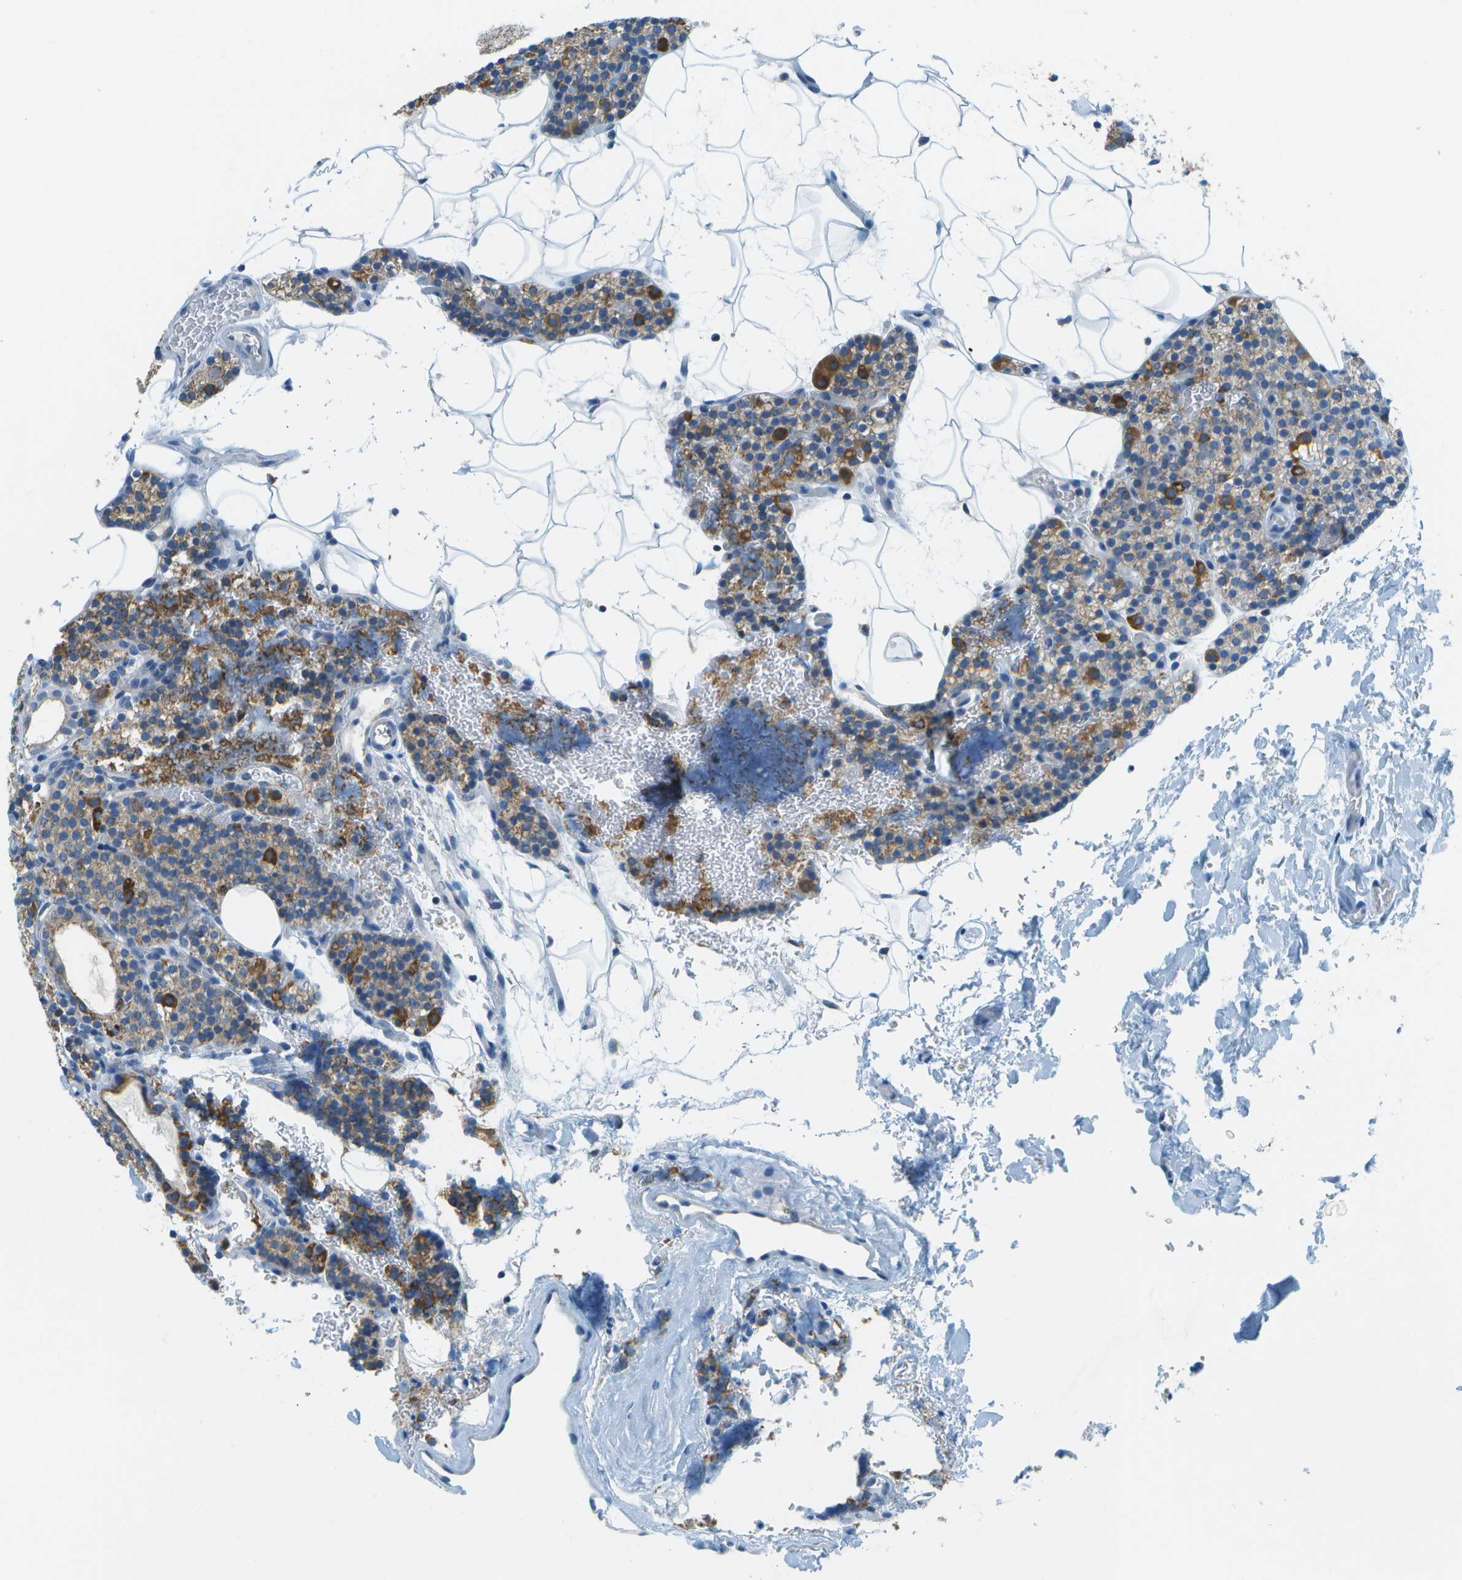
{"staining": {"intensity": "moderate", "quantity": "25%-75%", "location": "cytoplasmic/membranous"}, "tissue": "parathyroid gland", "cell_type": "Glandular cells", "image_type": "normal", "snomed": [{"axis": "morphology", "description": "Normal tissue, NOS"}, {"axis": "morphology", "description": "Inflammation chronic"}, {"axis": "morphology", "description": "Goiter, colloid"}, {"axis": "topography", "description": "Thyroid gland"}, {"axis": "topography", "description": "Parathyroid gland"}], "caption": "IHC staining of unremarkable parathyroid gland, which exhibits medium levels of moderate cytoplasmic/membranous staining in about 25%-75% of glandular cells indicating moderate cytoplasmic/membranous protein positivity. The staining was performed using DAB (3,3'-diaminobenzidine) (brown) for protein detection and nuclei were counterstained in hematoxylin (blue).", "gene": "PTGIS", "patient": {"sex": "male", "age": 65}}